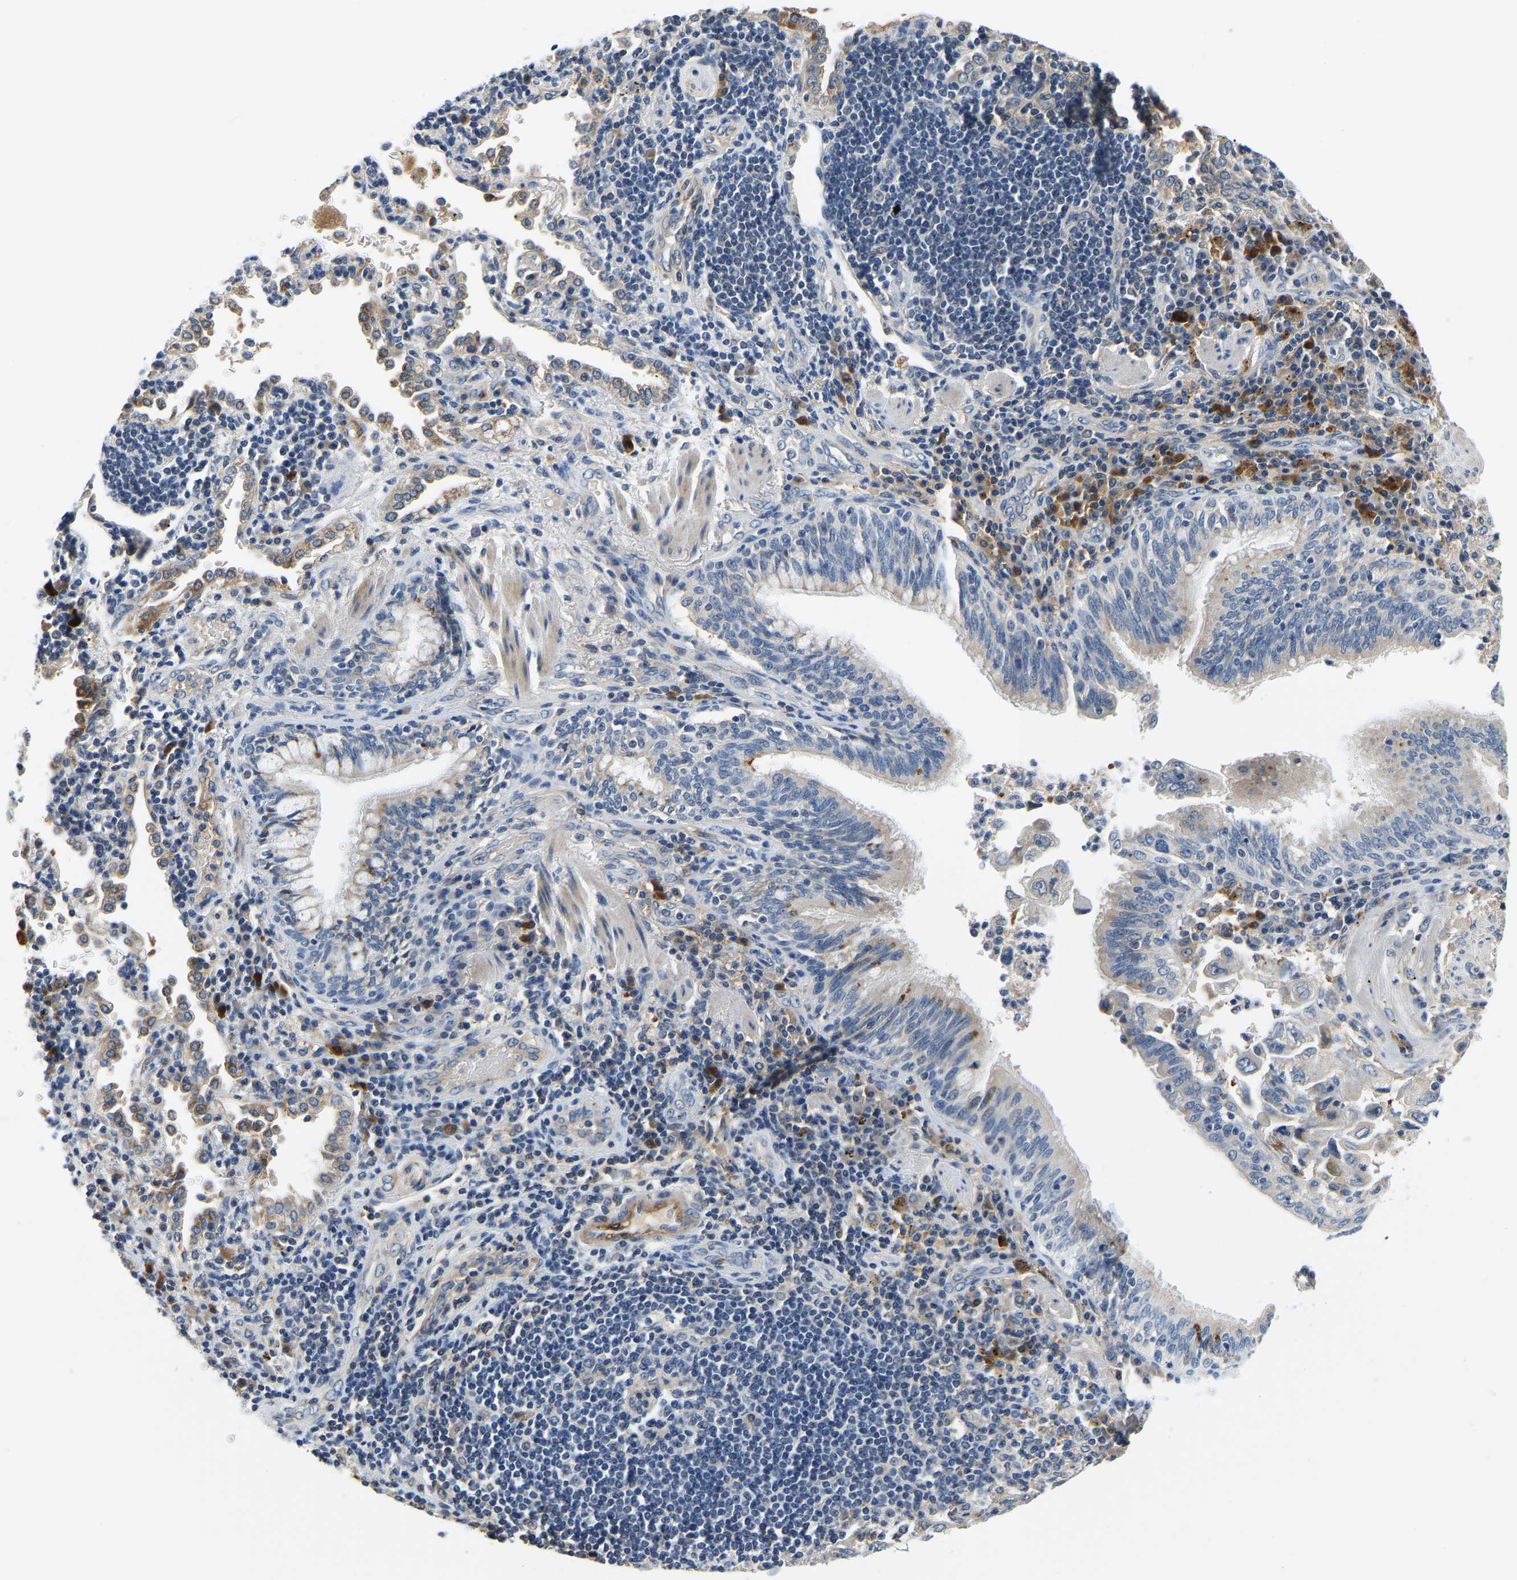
{"staining": {"intensity": "negative", "quantity": "none", "location": "none"}, "tissue": "lung cancer", "cell_type": "Tumor cells", "image_type": "cancer", "snomed": [{"axis": "morphology", "description": "Adenocarcinoma, NOS"}, {"axis": "topography", "description": "Lung"}], "caption": "This is an IHC image of human adenocarcinoma (lung). There is no positivity in tumor cells.", "gene": "LIAS", "patient": {"sex": "male", "age": 64}}